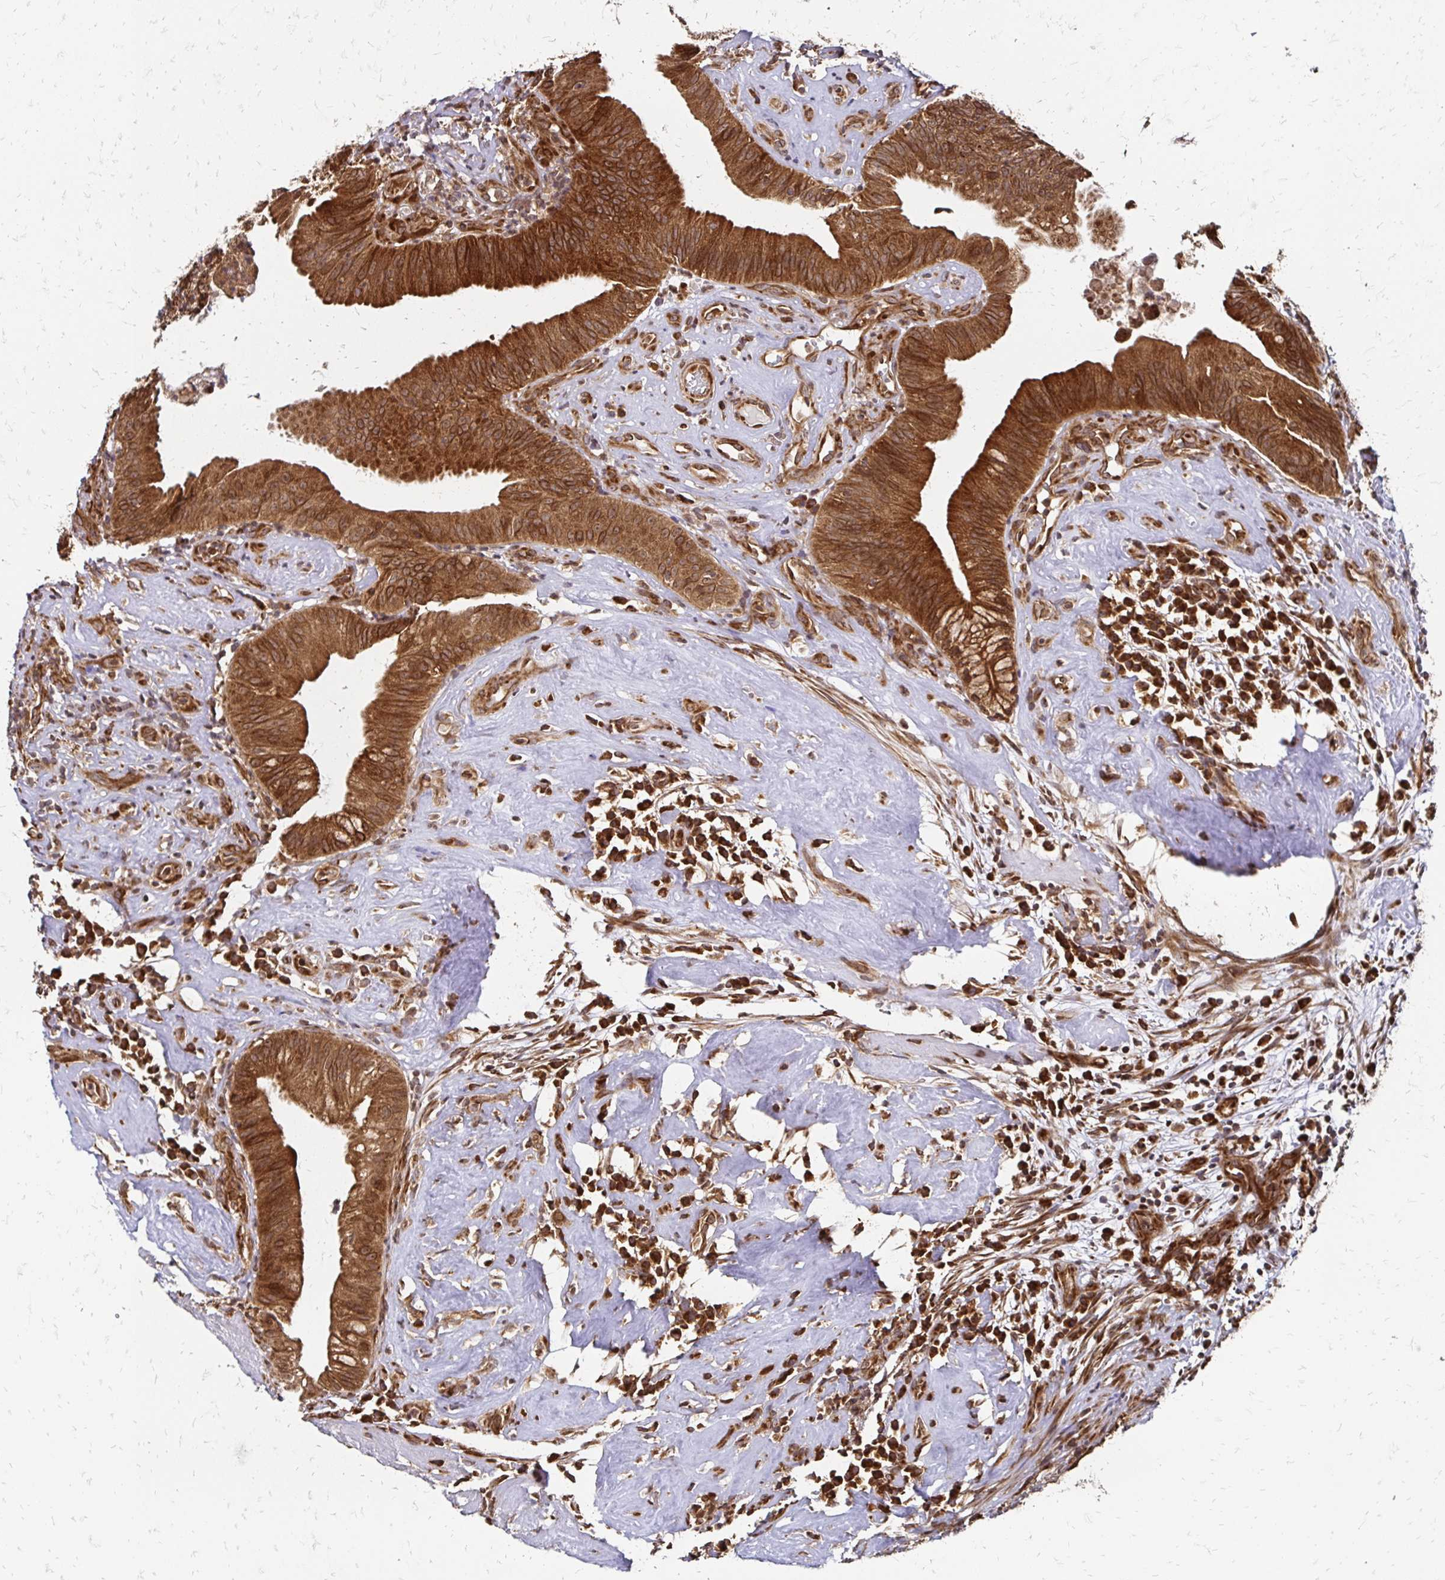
{"staining": {"intensity": "strong", "quantity": ">75%", "location": "cytoplasmic/membranous"}, "tissue": "head and neck cancer", "cell_type": "Tumor cells", "image_type": "cancer", "snomed": [{"axis": "morphology", "description": "Adenocarcinoma, NOS"}, {"axis": "topography", "description": "Head-Neck"}], "caption": "Immunohistochemistry (IHC) photomicrograph of head and neck cancer (adenocarcinoma) stained for a protein (brown), which displays high levels of strong cytoplasmic/membranous expression in approximately >75% of tumor cells.", "gene": "ZW10", "patient": {"sex": "male", "age": 44}}